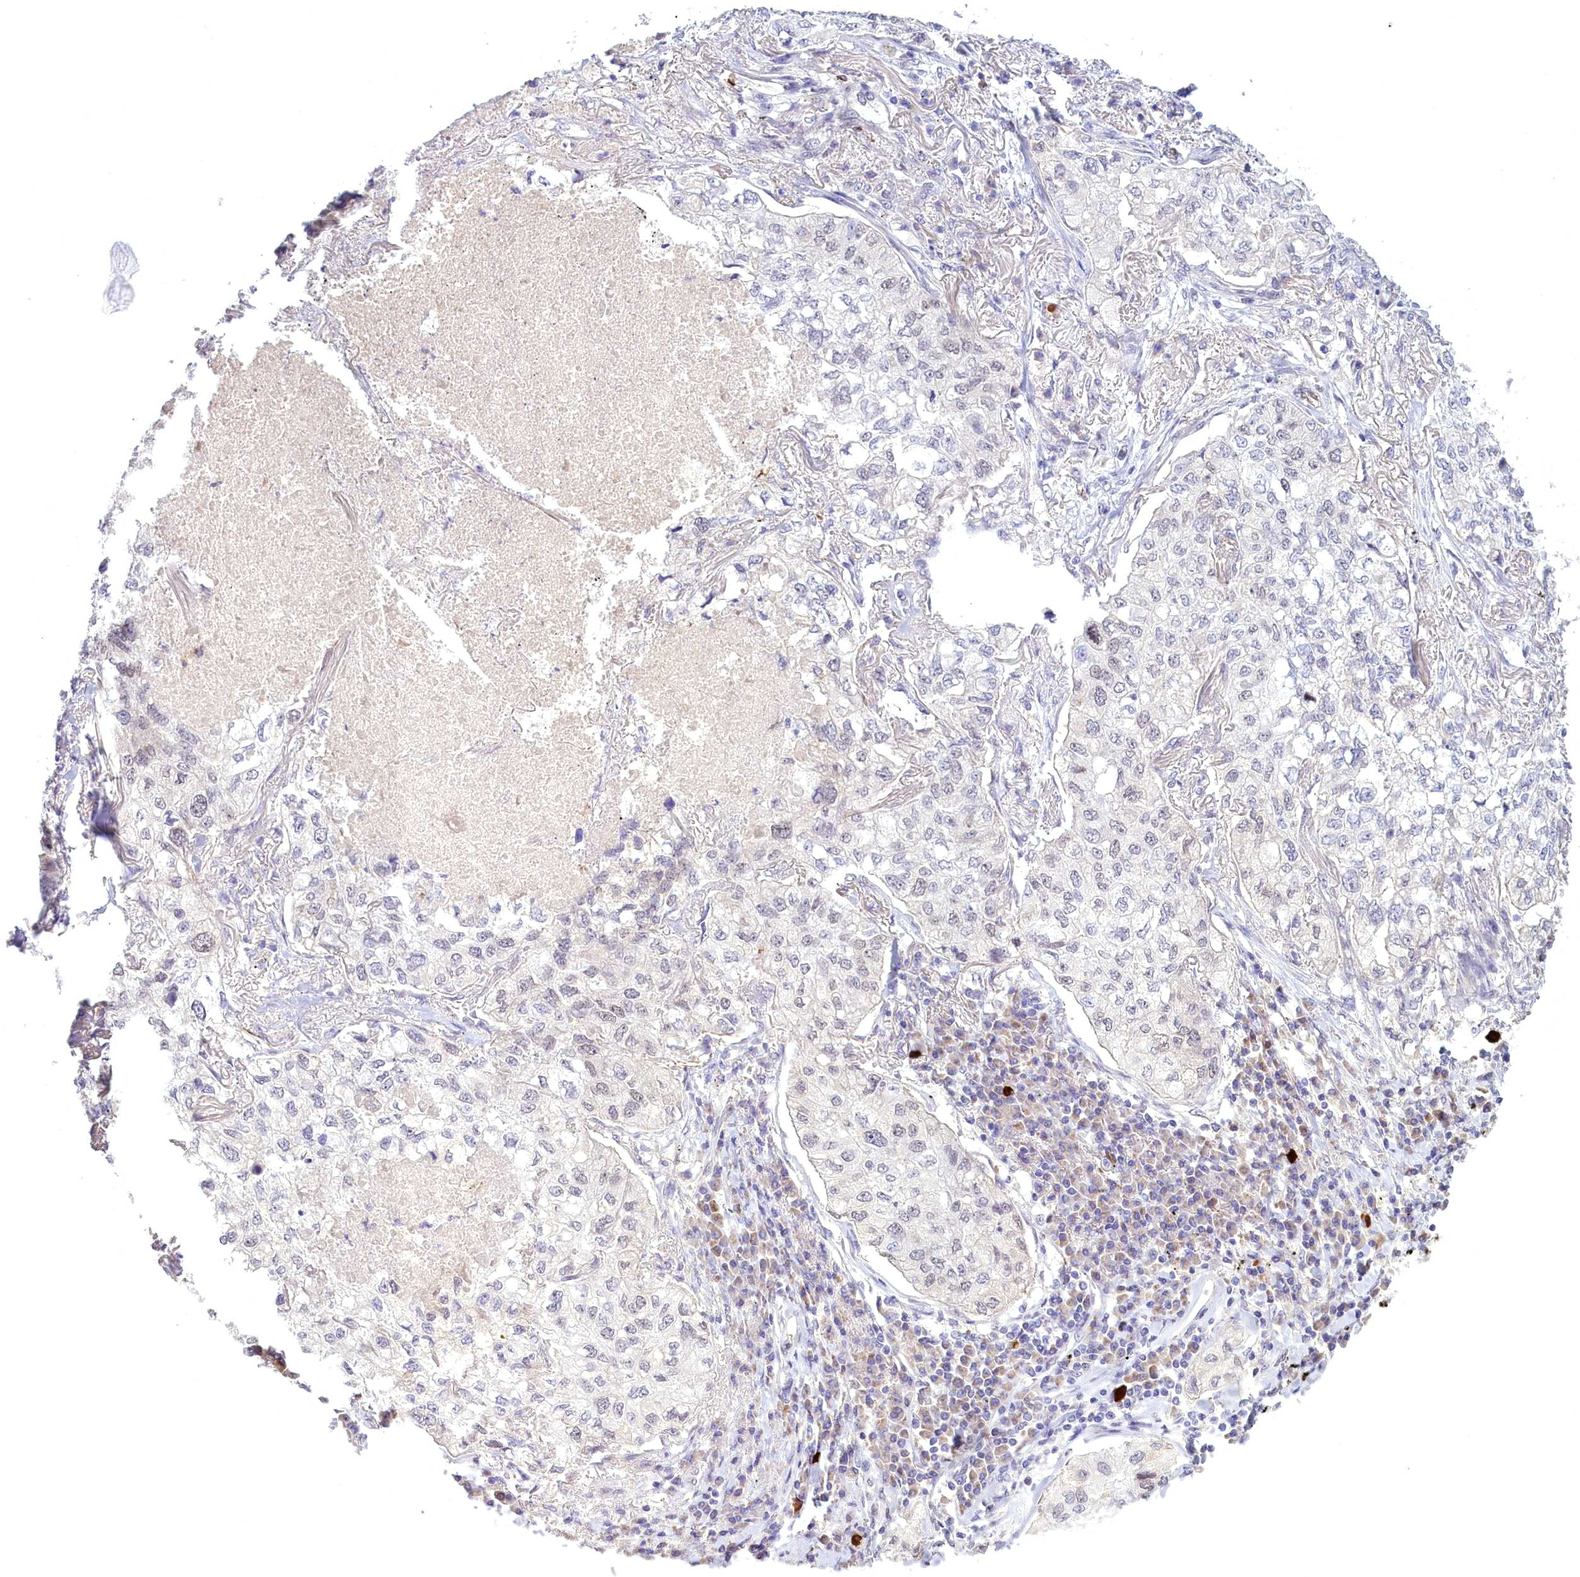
{"staining": {"intensity": "negative", "quantity": "none", "location": "none"}, "tissue": "lung cancer", "cell_type": "Tumor cells", "image_type": "cancer", "snomed": [{"axis": "morphology", "description": "Adenocarcinoma, NOS"}, {"axis": "topography", "description": "Lung"}], "caption": "There is no significant expression in tumor cells of adenocarcinoma (lung). (IHC, brightfield microscopy, high magnification).", "gene": "FAM149B1", "patient": {"sex": "male", "age": 65}}